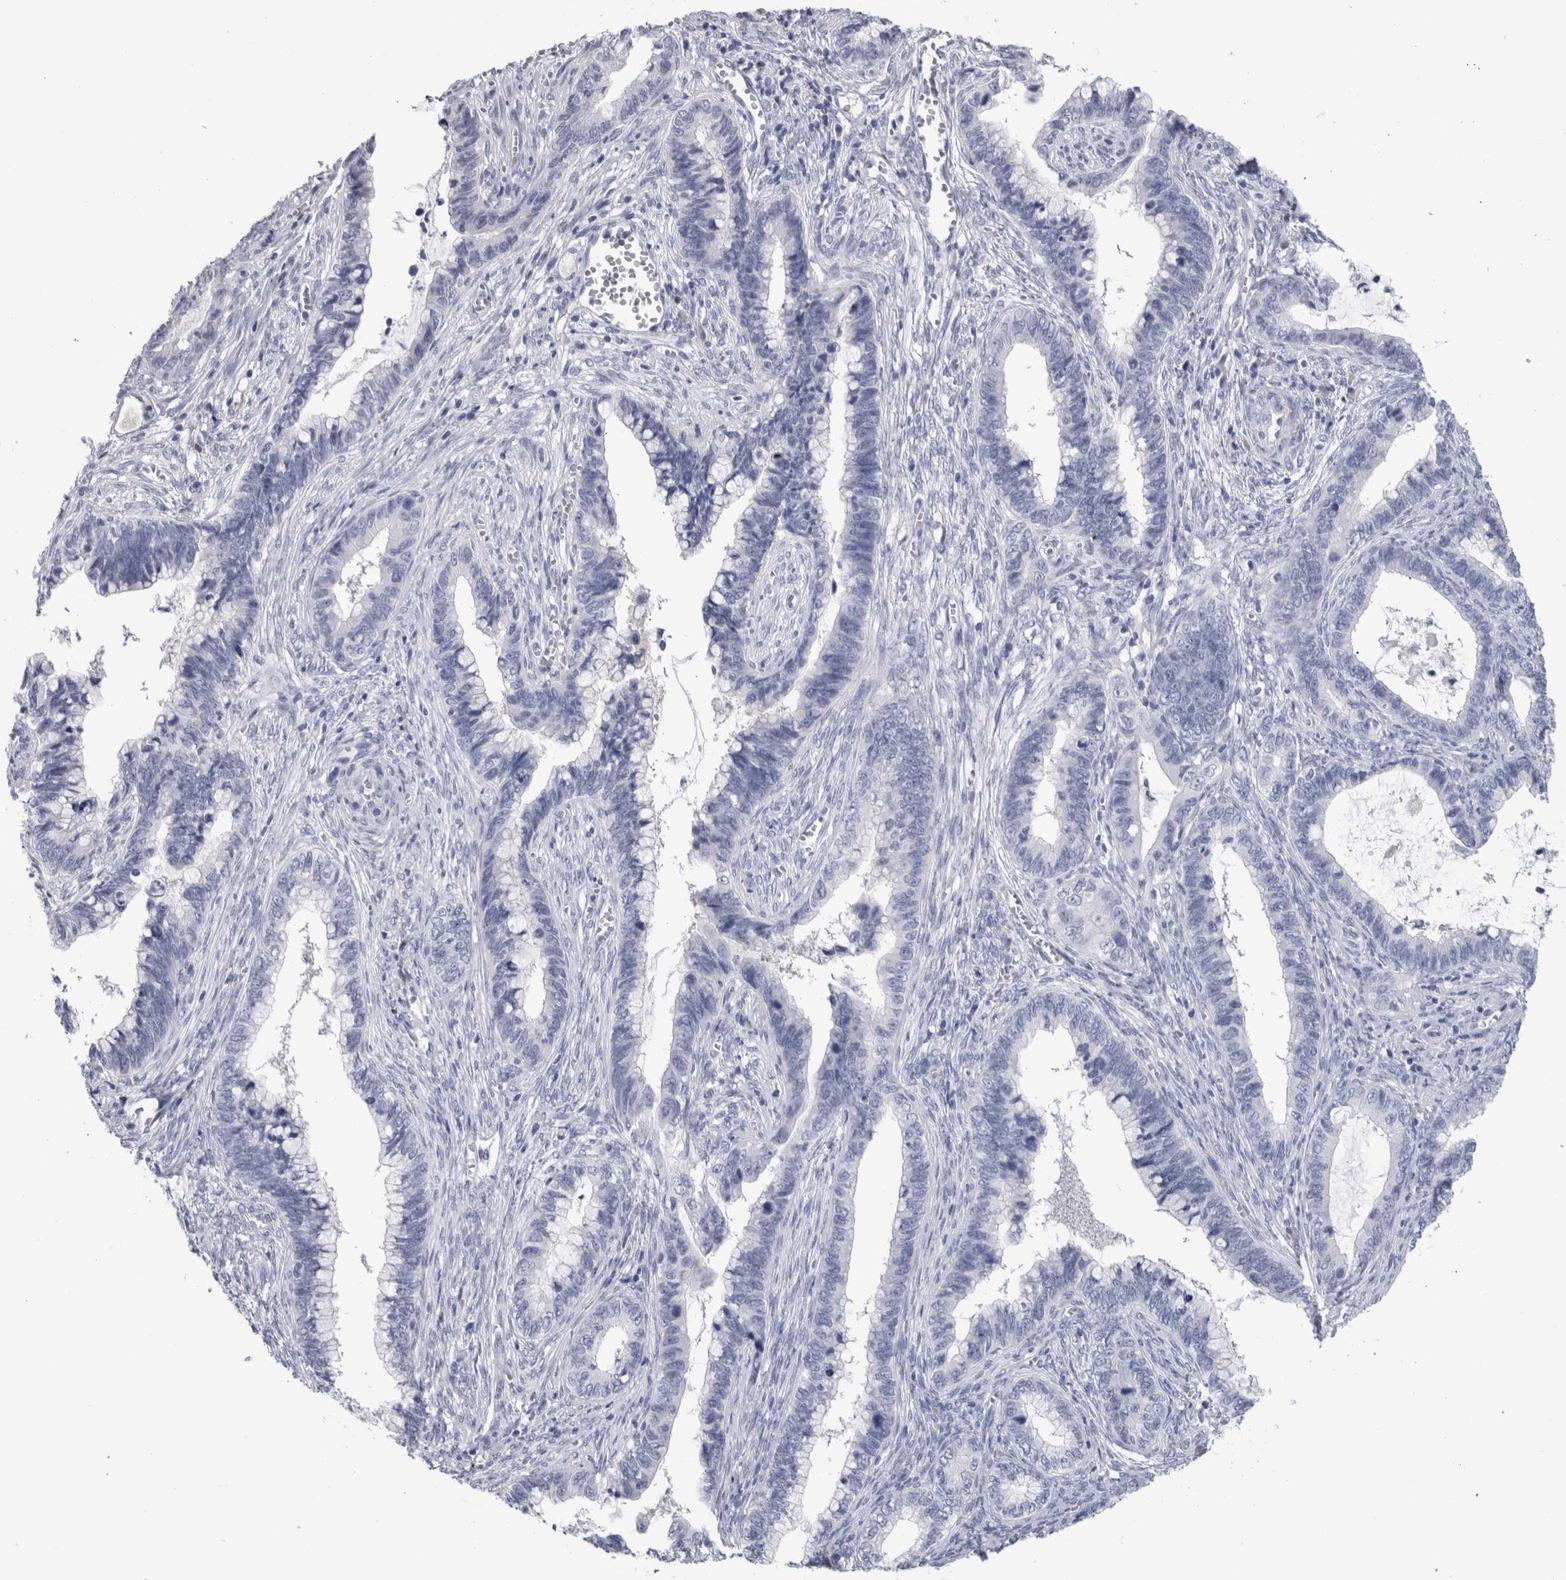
{"staining": {"intensity": "negative", "quantity": "none", "location": "none"}, "tissue": "cervical cancer", "cell_type": "Tumor cells", "image_type": "cancer", "snomed": [{"axis": "morphology", "description": "Adenocarcinoma, NOS"}, {"axis": "topography", "description": "Cervix"}], "caption": "Protein analysis of cervical cancer reveals no significant positivity in tumor cells.", "gene": "PAX5", "patient": {"sex": "female", "age": 44}}